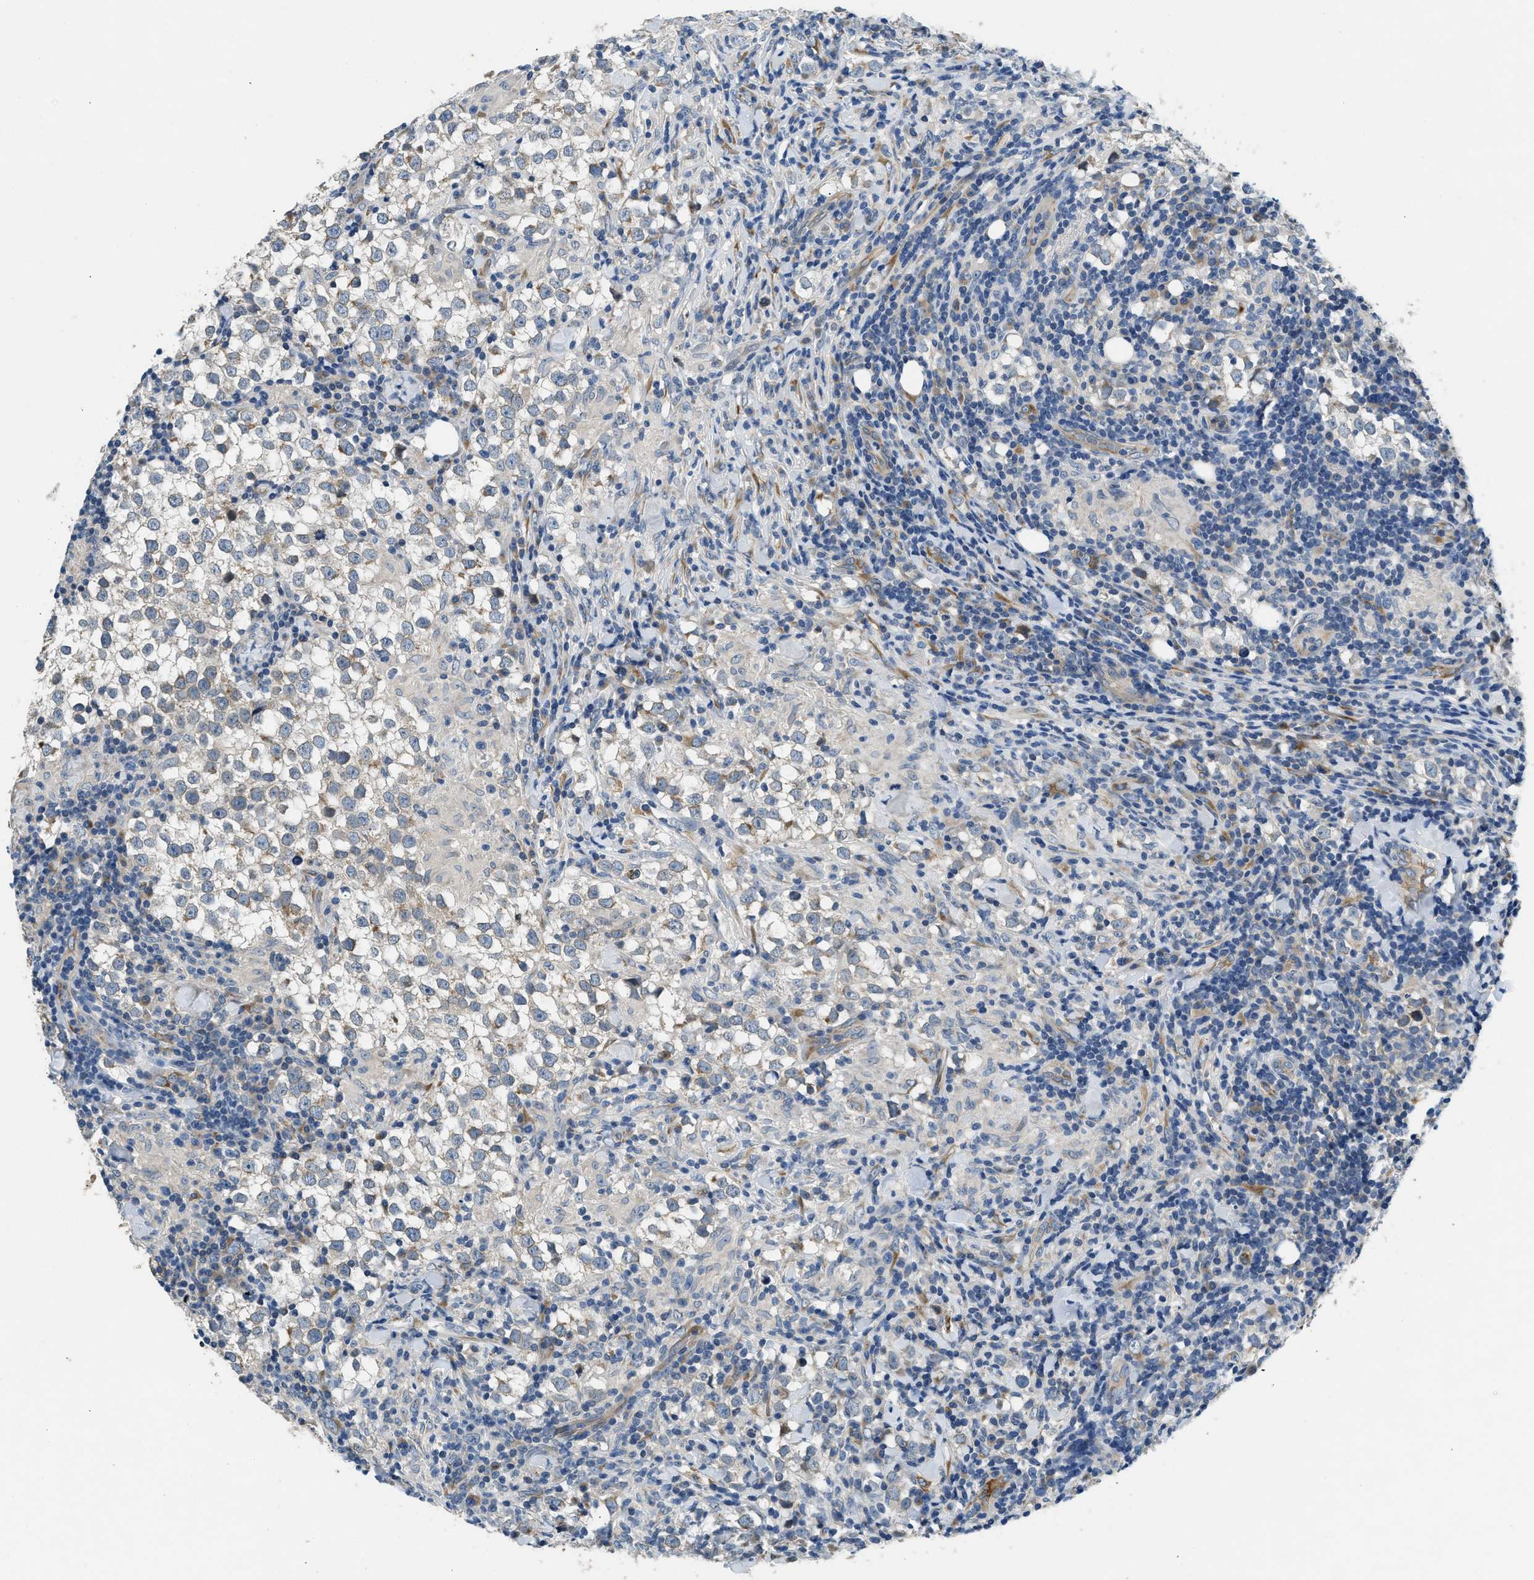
{"staining": {"intensity": "weak", "quantity": "25%-75%", "location": "cytoplasmic/membranous"}, "tissue": "testis cancer", "cell_type": "Tumor cells", "image_type": "cancer", "snomed": [{"axis": "morphology", "description": "Seminoma, NOS"}, {"axis": "morphology", "description": "Carcinoma, Embryonal, NOS"}, {"axis": "topography", "description": "Testis"}], "caption": "Immunohistochemical staining of testis embryonal carcinoma exhibits low levels of weak cytoplasmic/membranous expression in approximately 25%-75% of tumor cells. (DAB IHC with brightfield microscopy, high magnification).", "gene": "GGCX", "patient": {"sex": "male", "age": 36}}